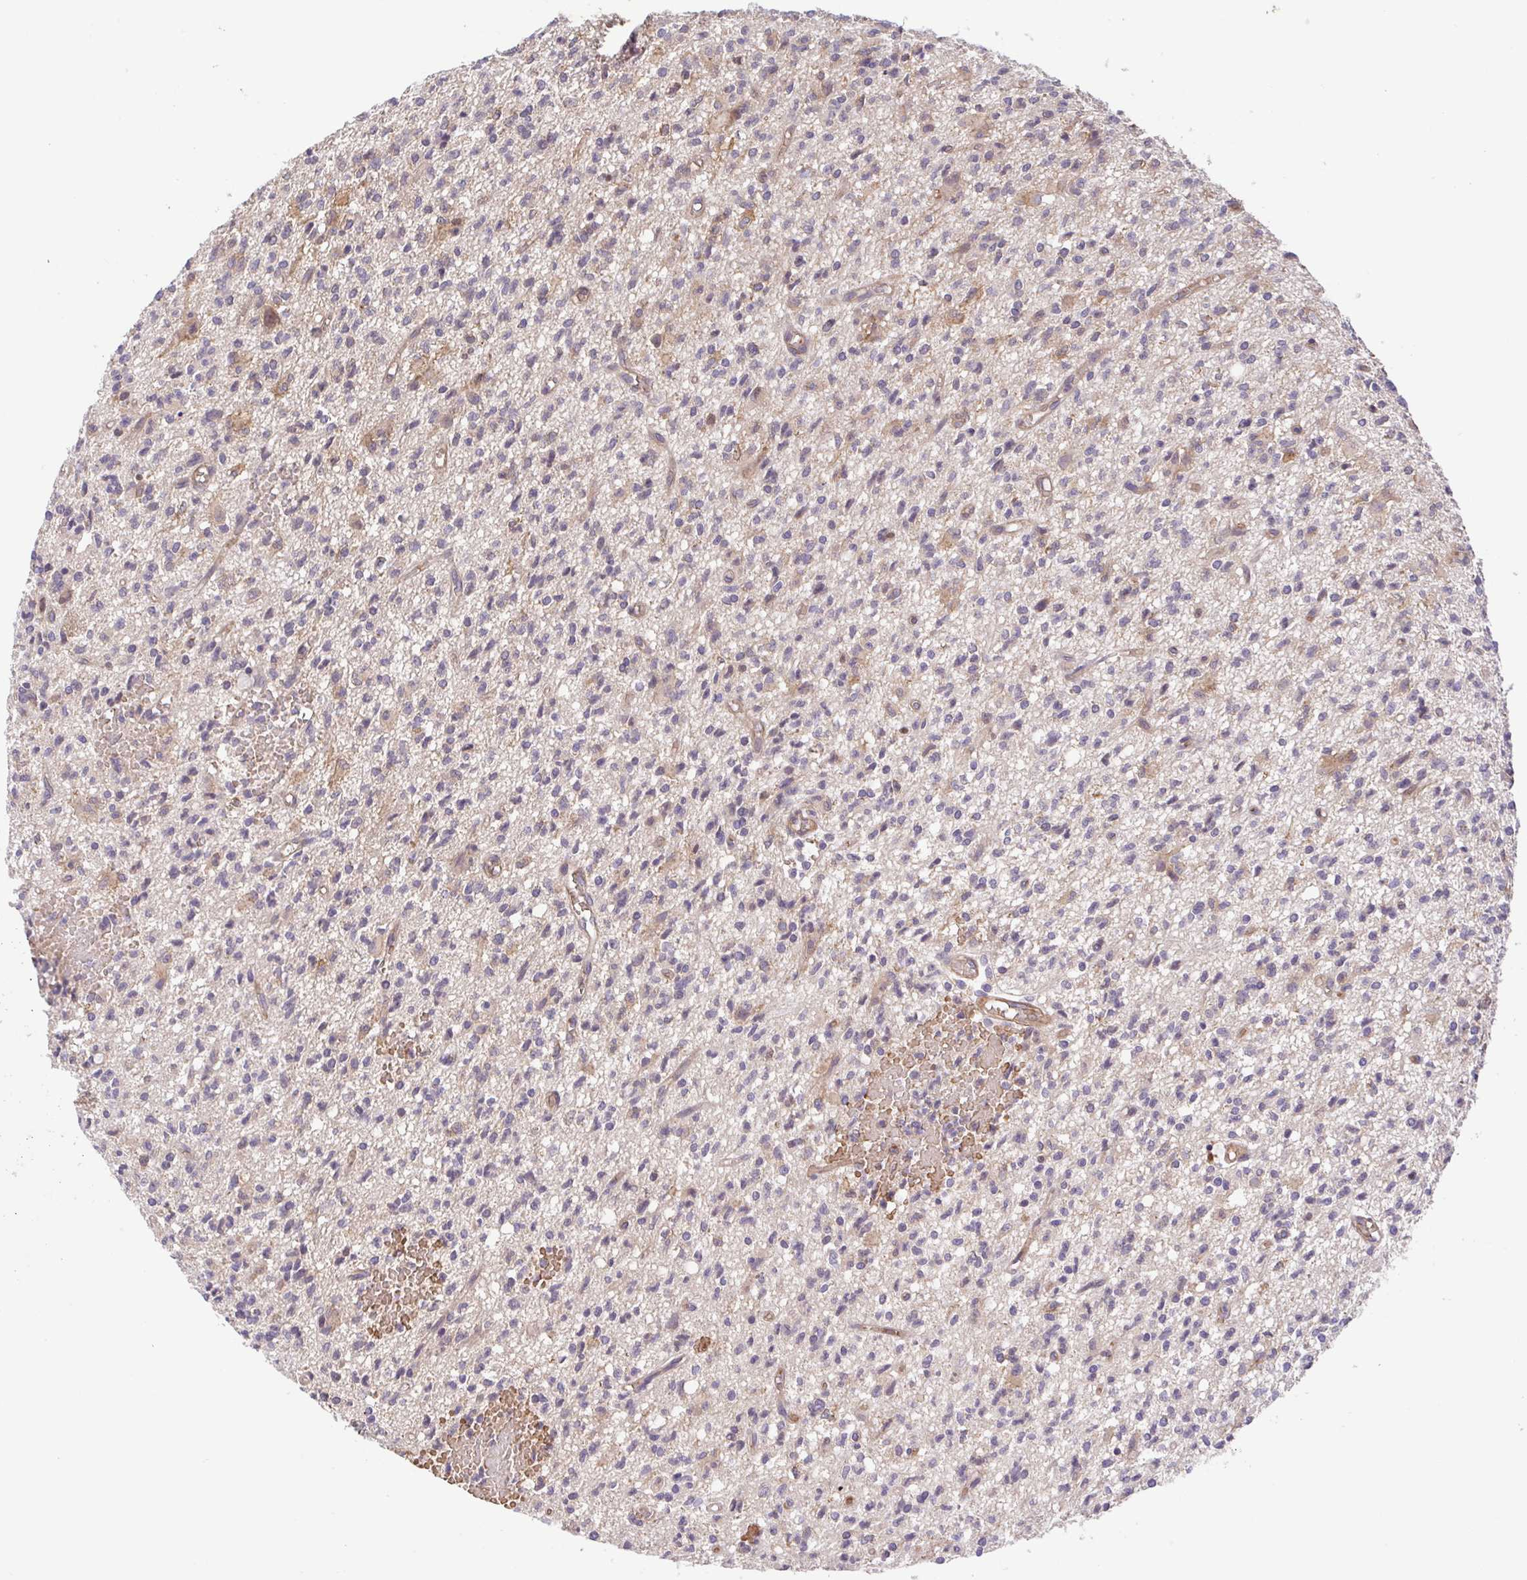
{"staining": {"intensity": "weak", "quantity": "<25%", "location": "cytoplasmic/membranous"}, "tissue": "glioma", "cell_type": "Tumor cells", "image_type": "cancer", "snomed": [{"axis": "morphology", "description": "Glioma, malignant, Low grade"}, {"axis": "topography", "description": "Brain"}], "caption": "This histopathology image is of glioma stained with IHC to label a protein in brown with the nuclei are counter-stained blue. There is no expression in tumor cells. (Stains: DAB immunohistochemistry (IHC) with hematoxylin counter stain, Microscopy: brightfield microscopy at high magnification).", "gene": "IDE", "patient": {"sex": "male", "age": 64}}